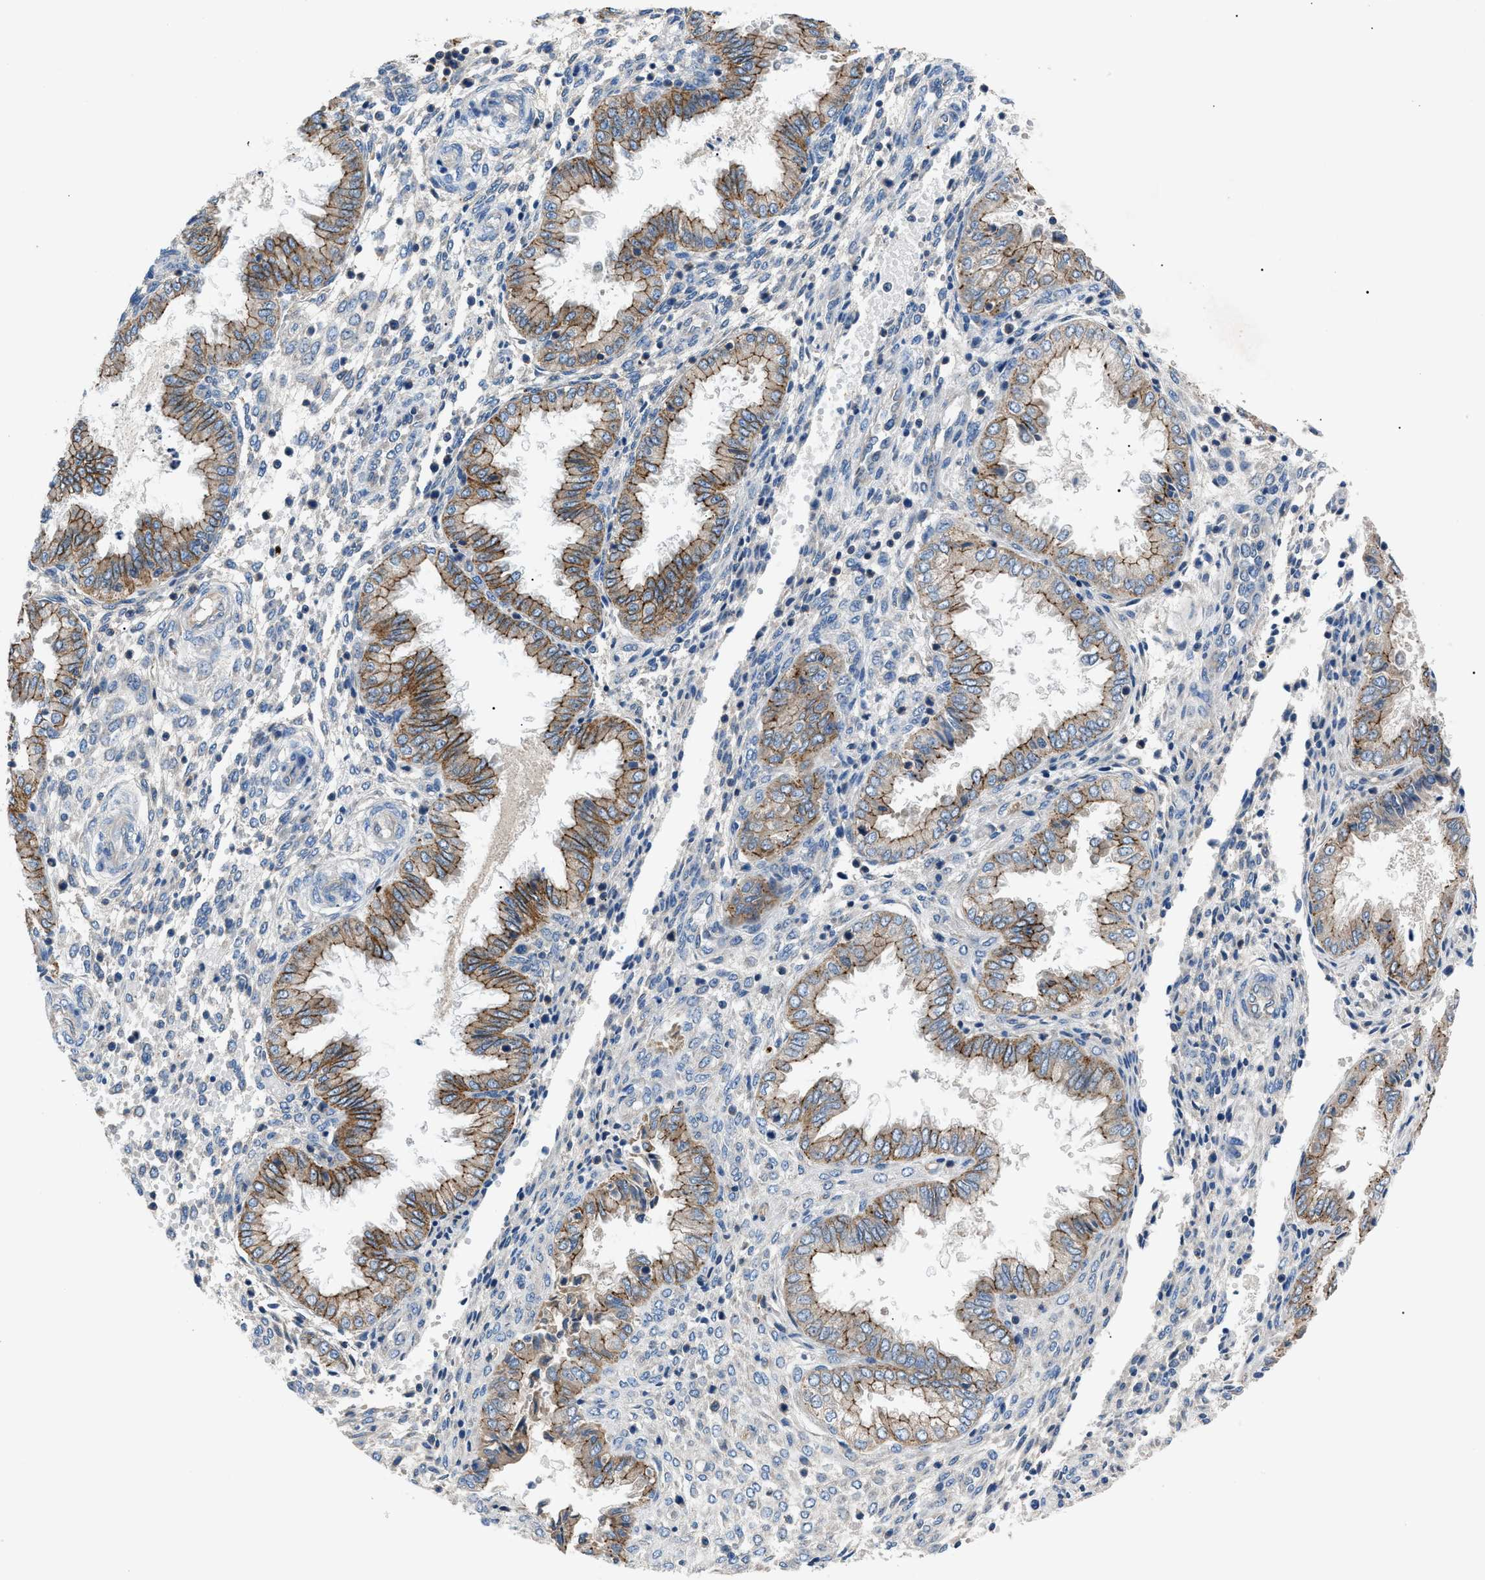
{"staining": {"intensity": "negative", "quantity": "none", "location": "none"}, "tissue": "endometrium", "cell_type": "Cells in endometrial stroma", "image_type": "normal", "snomed": [{"axis": "morphology", "description": "Normal tissue, NOS"}, {"axis": "topography", "description": "Endometrium"}], "caption": "DAB (3,3'-diaminobenzidine) immunohistochemical staining of benign human endometrium shows no significant expression in cells in endometrial stroma.", "gene": "ZDHHC24", "patient": {"sex": "female", "age": 33}}